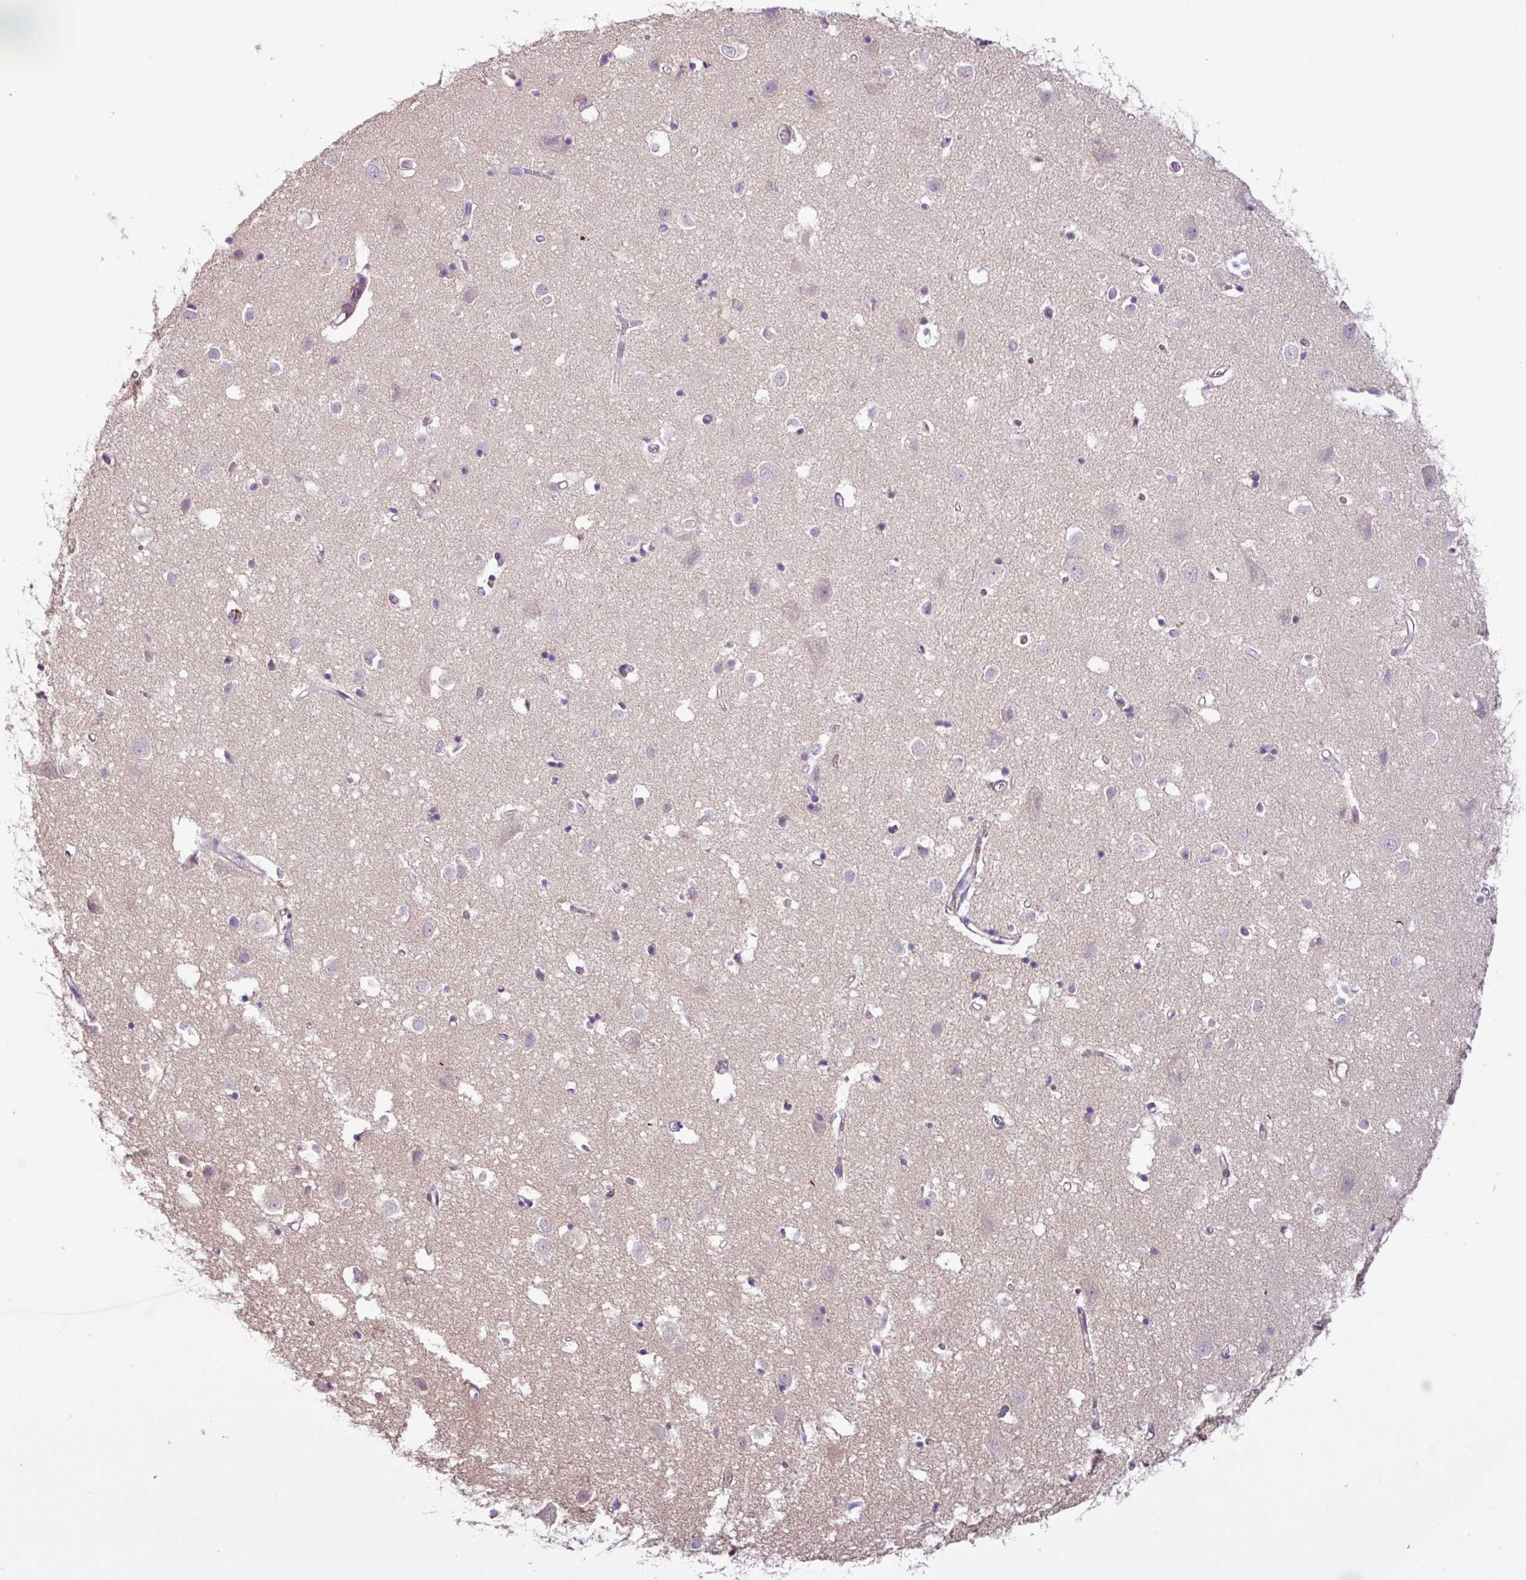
{"staining": {"intensity": "negative", "quantity": "none", "location": "none"}, "tissue": "cerebral cortex", "cell_type": "Endothelial cells", "image_type": "normal", "snomed": [{"axis": "morphology", "description": "Normal tissue, NOS"}, {"axis": "topography", "description": "Cerebral cortex"}], "caption": "Immunohistochemistry micrograph of benign cerebral cortex stained for a protein (brown), which shows no positivity in endothelial cells.", "gene": "PNLDC1", "patient": {"sex": "male", "age": 70}}